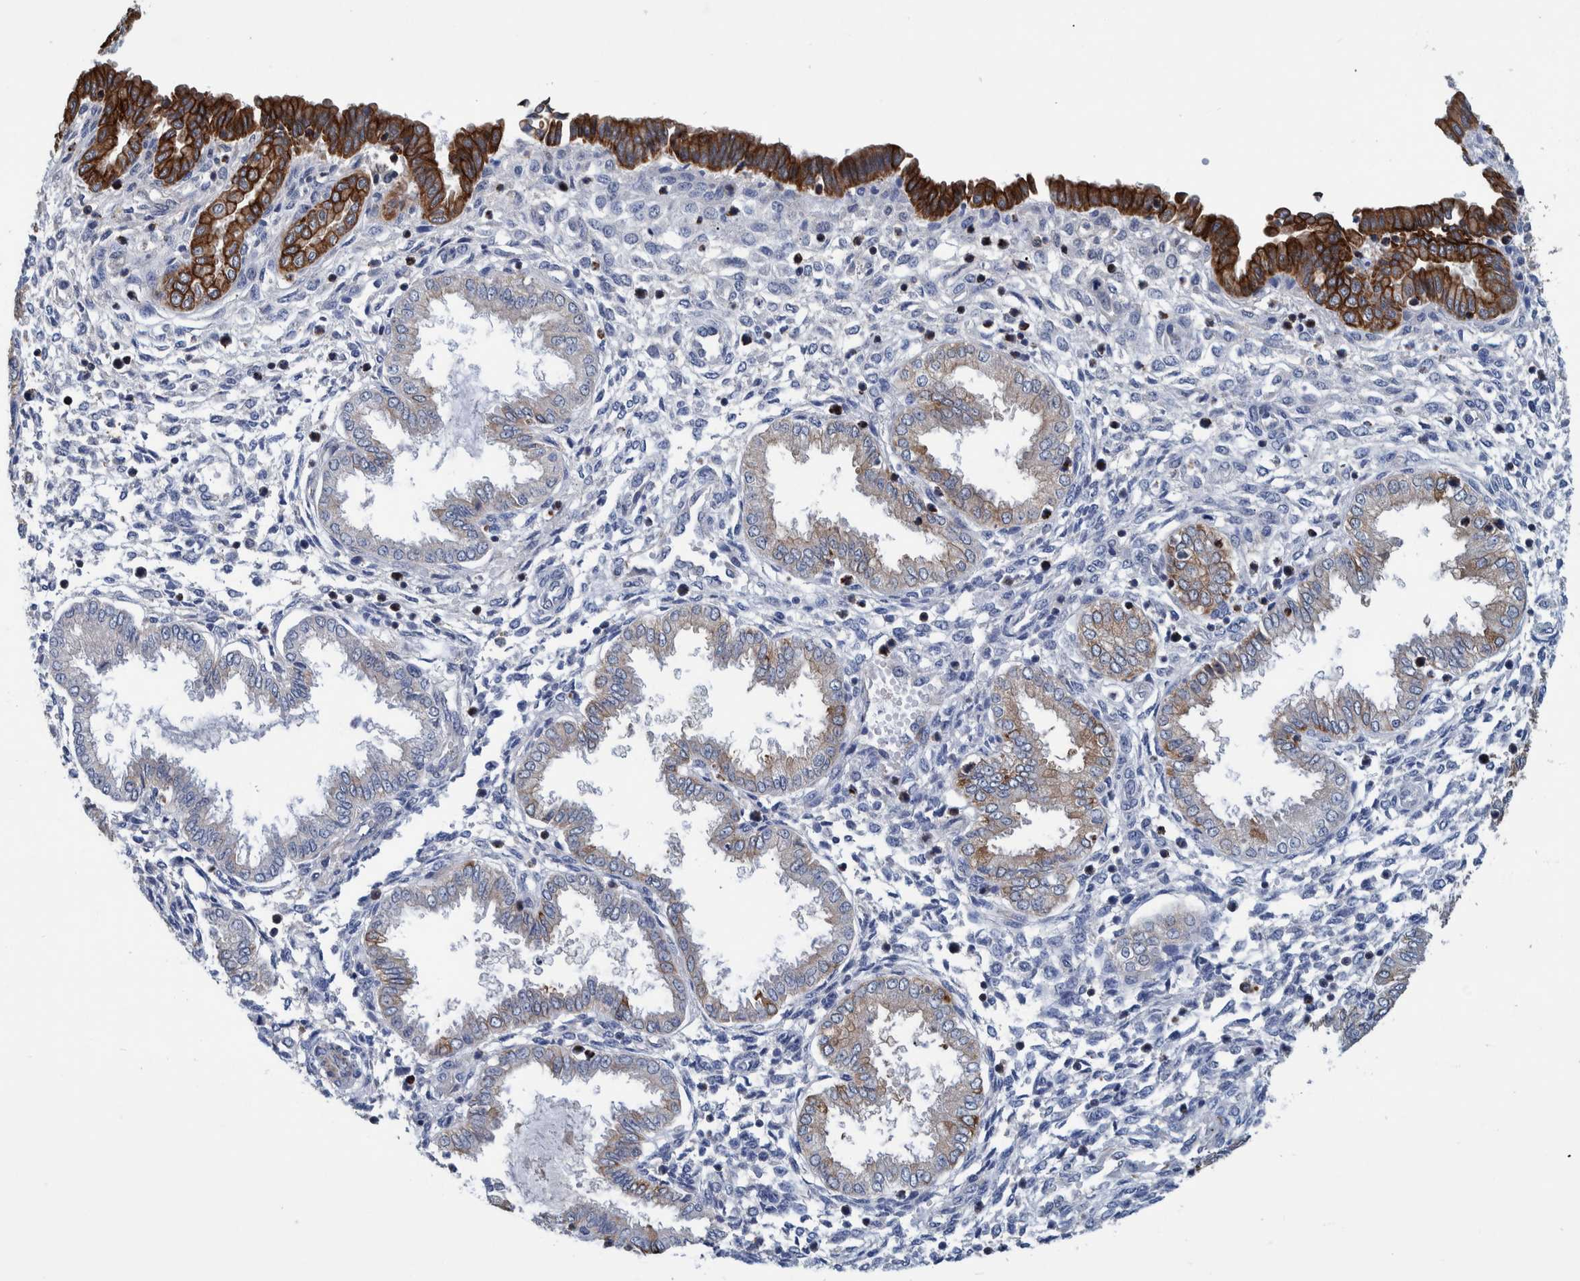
{"staining": {"intensity": "negative", "quantity": "none", "location": "none"}, "tissue": "endometrium", "cell_type": "Cells in endometrial stroma", "image_type": "normal", "snomed": [{"axis": "morphology", "description": "Normal tissue, NOS"}, {"axis": "topography", "description": "Endometrium"}], "caption": "Cells in endometrial stroma show no significant protein staining in normal endometrium.", "gene": "MKS1", "patient": {"sex": "female", "age": 33}}